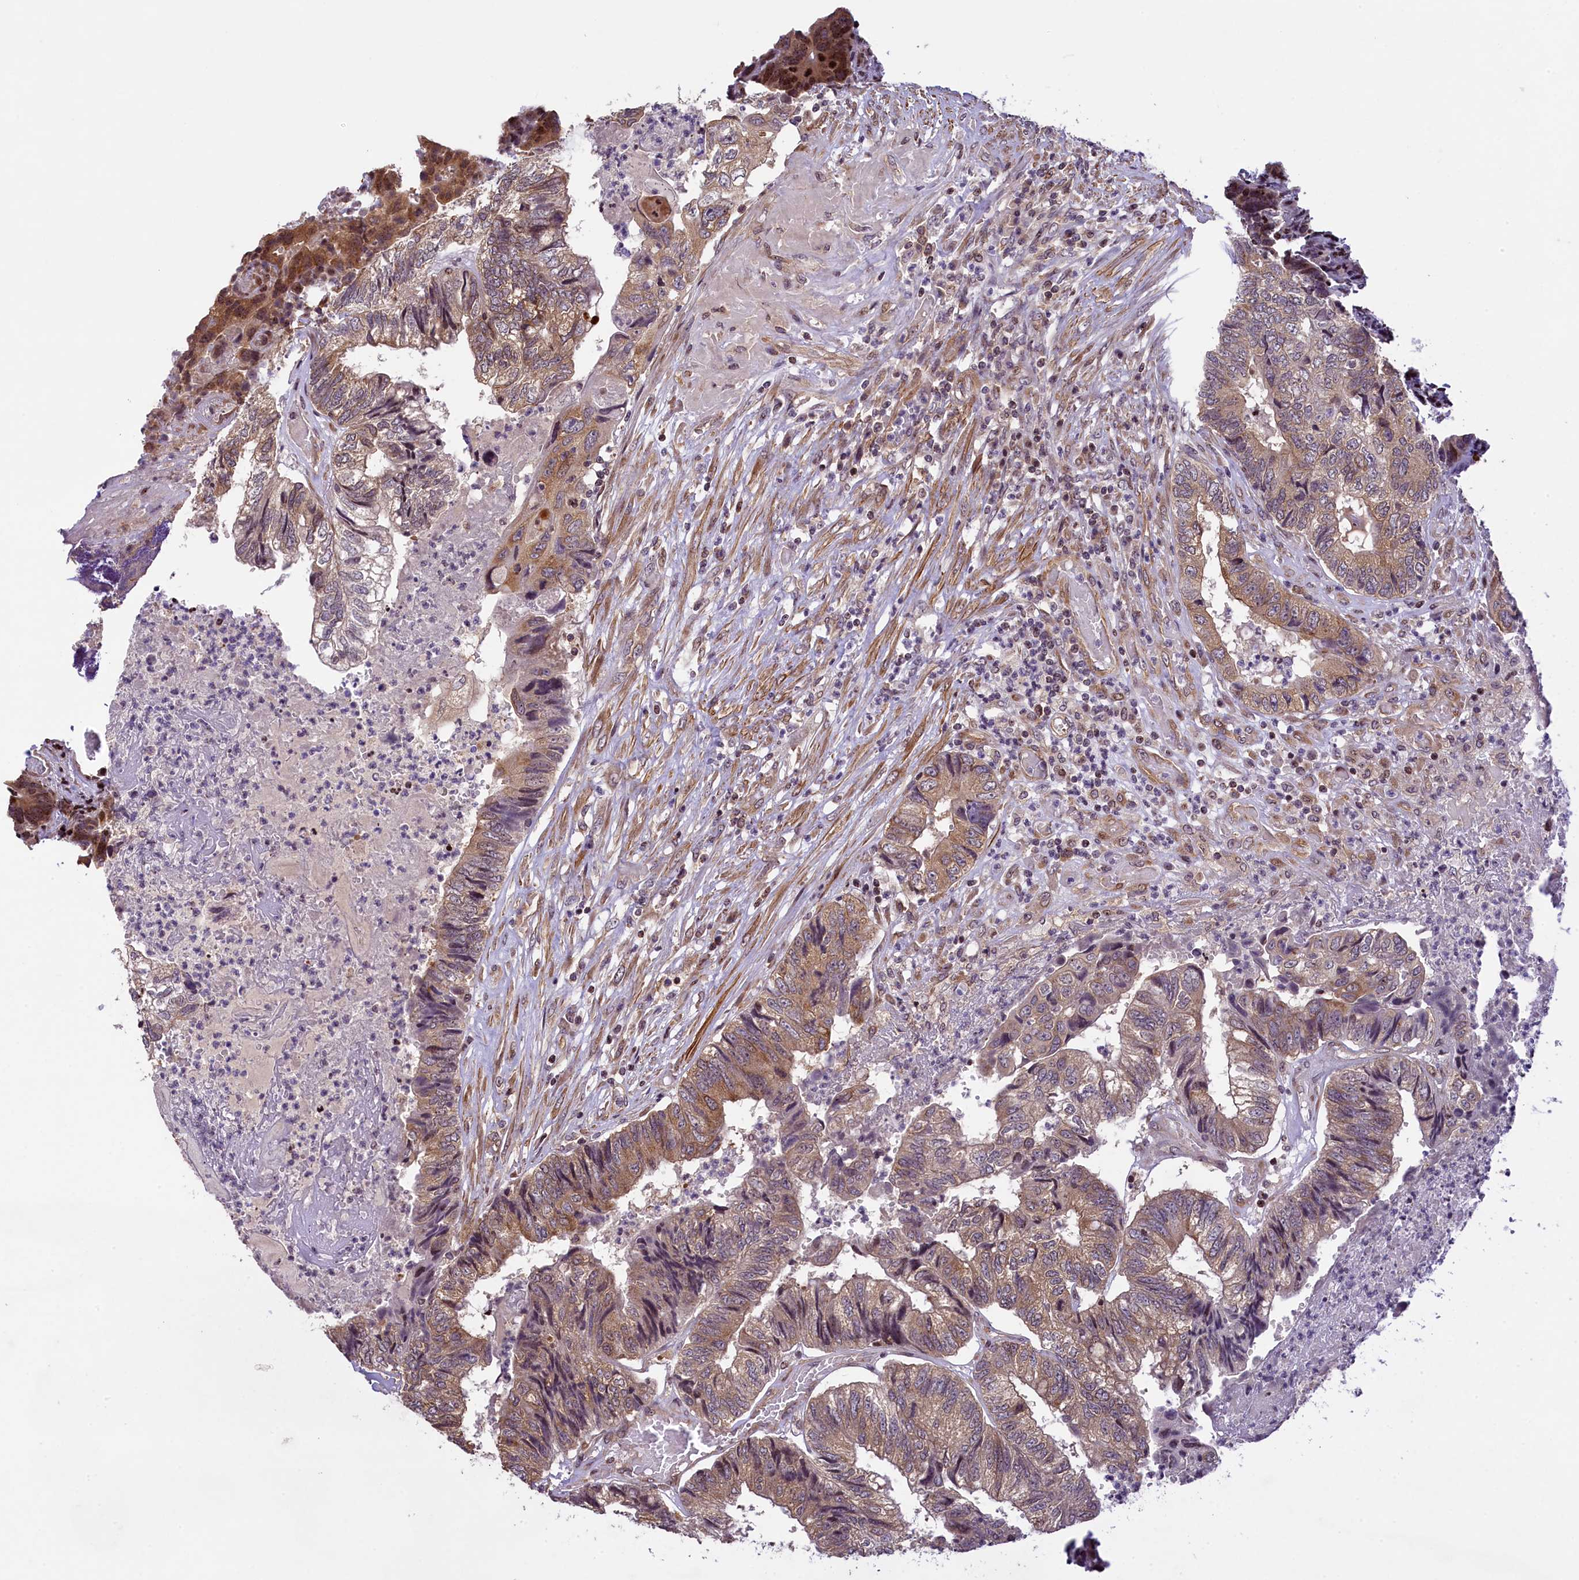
{"staining": {"intensity": "moderate", "quantity": ">75%", "location": "cytoplasmic/membranous"}, "tissue": "colorectal cancer", "cell_type": "Tumor cells", "image_type": "cancer", "snomed": [{"axis": "morphology", "description": "Adenocarcinoma, NOS"}, {"axis": "topography", "description": "Colon"}], "caption": "Colorectal cancer stained for a protein demonstrates moderate cytoplasmic/membranous positivity in tumor cells. (DAB (3,3'-diaminobenzidine) = brown stain, brightfield microscopy at high magnification).", "gene": "RBBP8", "patient": {"sex": "female", "age": 67}}